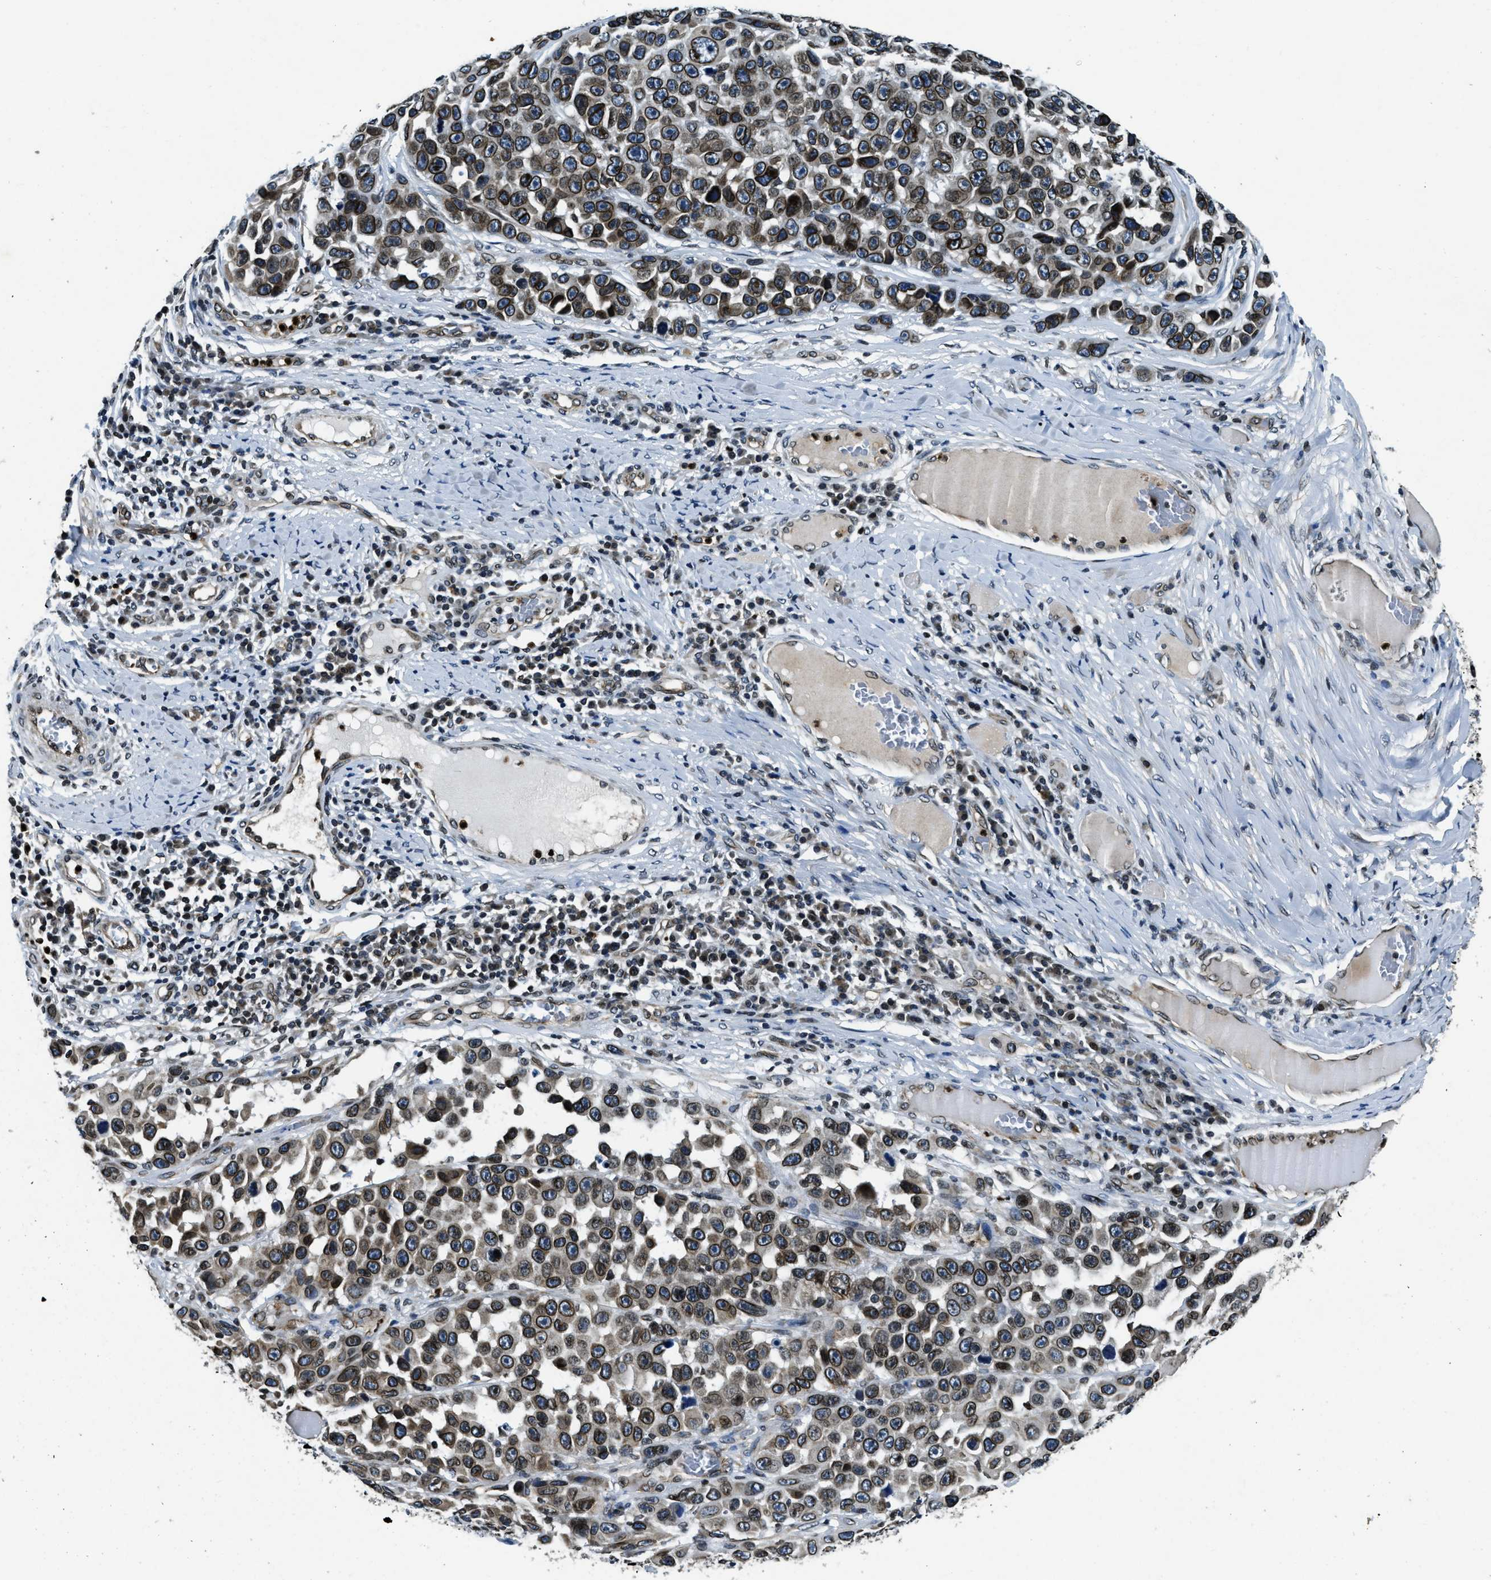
{"staining": {"intensity": "moderate", "quantity": ">75%", "location": "cytoplasmic/membranous,nuclear"}, "tissue": "melanoma", "cell_type": "Tumor cells", "image_type": "cancer", "snomed": [{"axis": "morphology", "description": "Malignant melanoma, NOS"}, {"axis": "topography", "description": "Skin"}], "caption": "Immunohistochemical staining of malignant melanoma exhibits medium levels of moderate cytoplasmic/membranous and nuclear protein staining in approximately >75% of tumor cells. (DAB (3,3'-diaminobenzidine) IHC, brown staining for protein, blue staining for nuclei).", "gene": "ZC3HC1", "patient": {"sex": "male", "age": 53}}